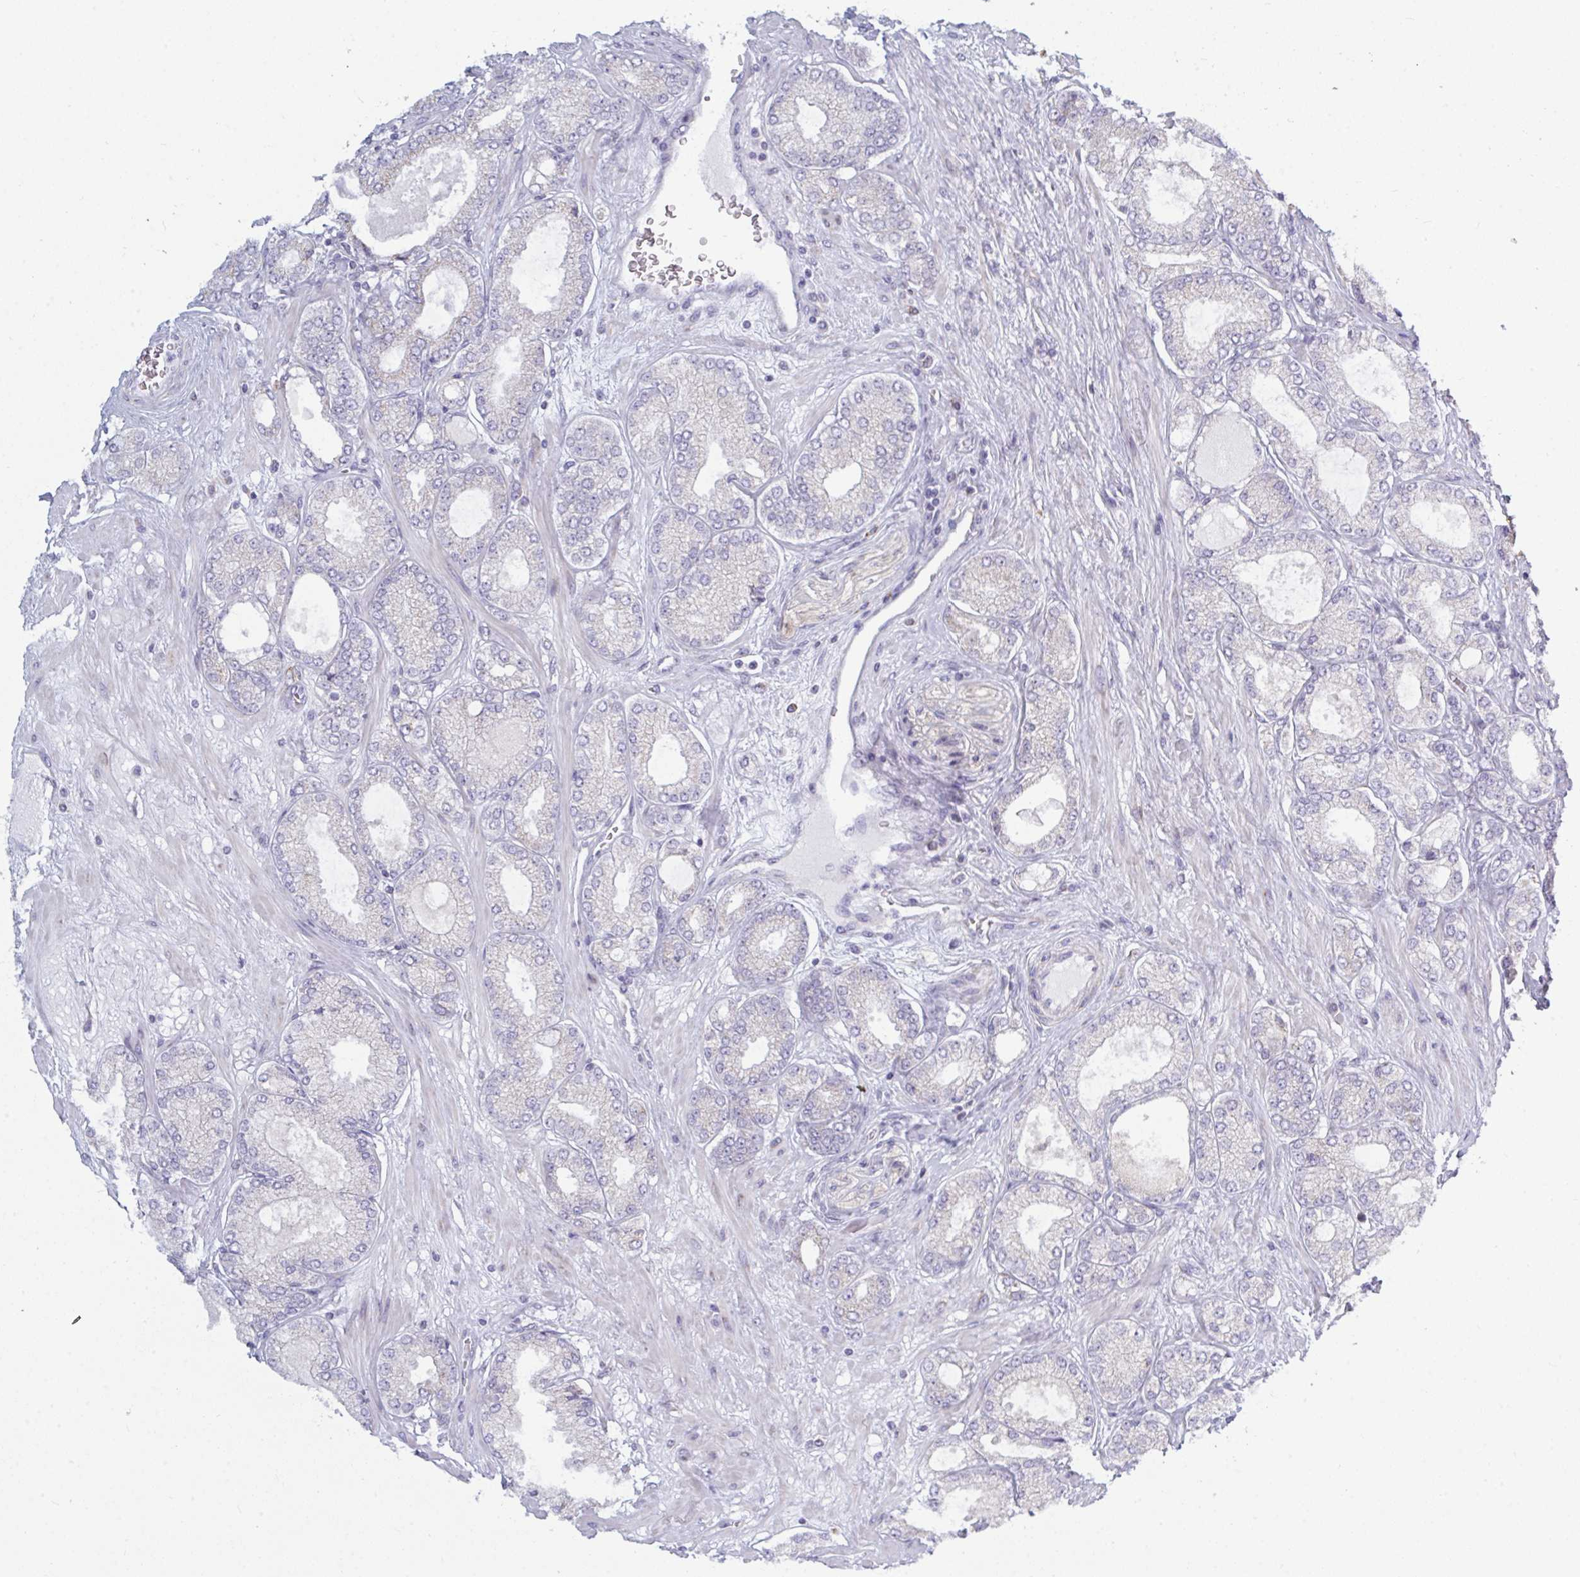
{"staining": {"intensity": "negative", "quantity": "none", "location": "none"}, "tissue": "prostate cancer", "cell_type": "Tumor cells", "image_type": "cancer", "snomed": [{"axis": "morphology", "description": "Adenocarcinoma, High grade"}, {"axis": "topography", "description": "Prostate"}], "caption": "This is an immunohistochemistry (IHC) histopathology image of human adenocarcinoma (high-grade) (prostate). There is no positivity in tumor cells.", "gene": "ATG9A", "patient": {"sex": "male", "age": 68}}